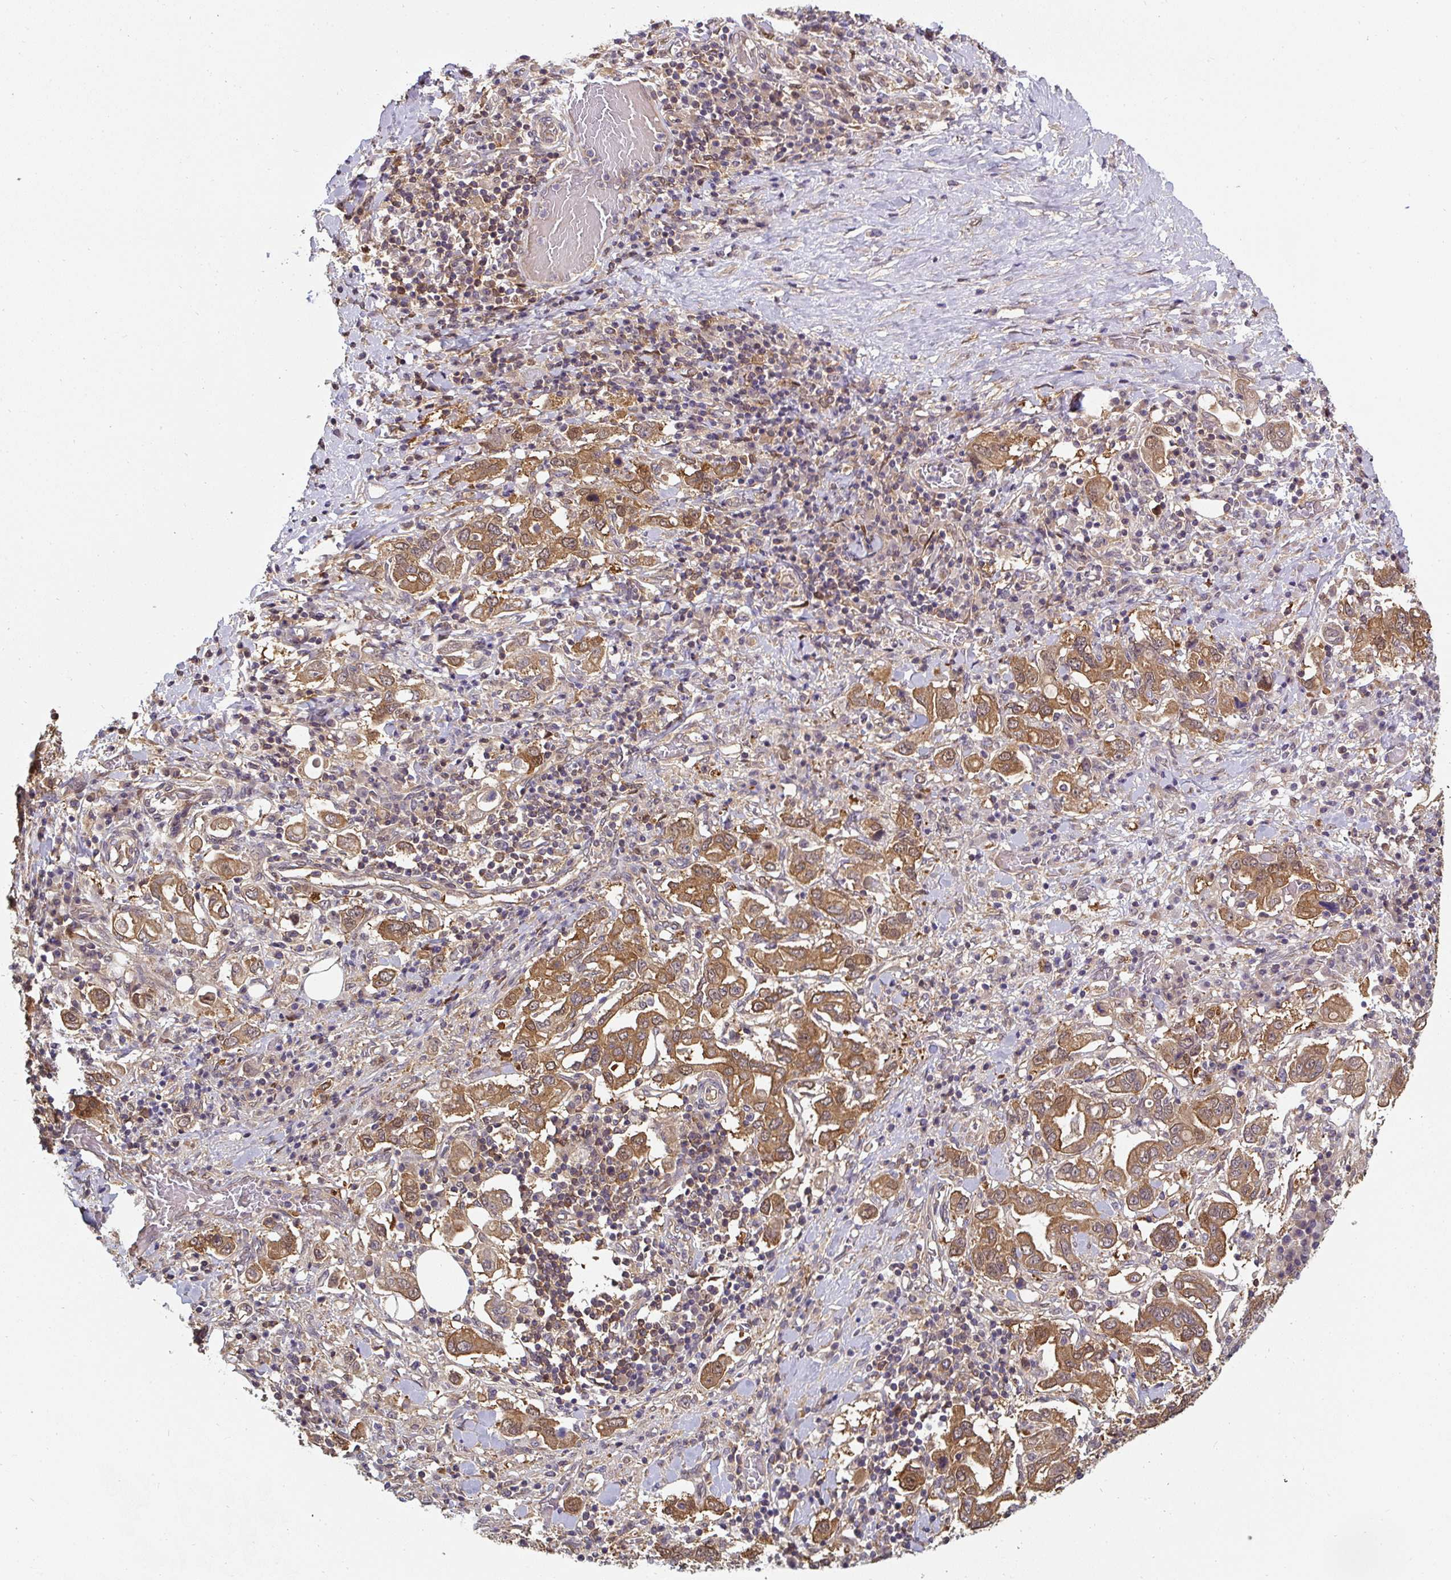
{"staining": {"intensity": "moderate", "quantity": ">75%", "location": "cytoplasmic/membranous"}, "tissue": "stomach cancer", "cell_type": "Tumor cells", "image_type": "cancer", "snomed": [{"axis": "morphology", "description": "Adenocarcinoma, NOS"}, {"axis": "topography", "description": "Stomach, upper"}, {"axis": "topography", "description": "Stomach"}], "caption": "Immunohistochemistry (IHC) (DAB (3,3'-diaminobenzidine)) staining of stomach cancer displays moderate cytoplasmic/membranous protein staining in about >75% of tumor cells.", "gene": "ST13", "patient": {"sex": "male", "age": 62}}